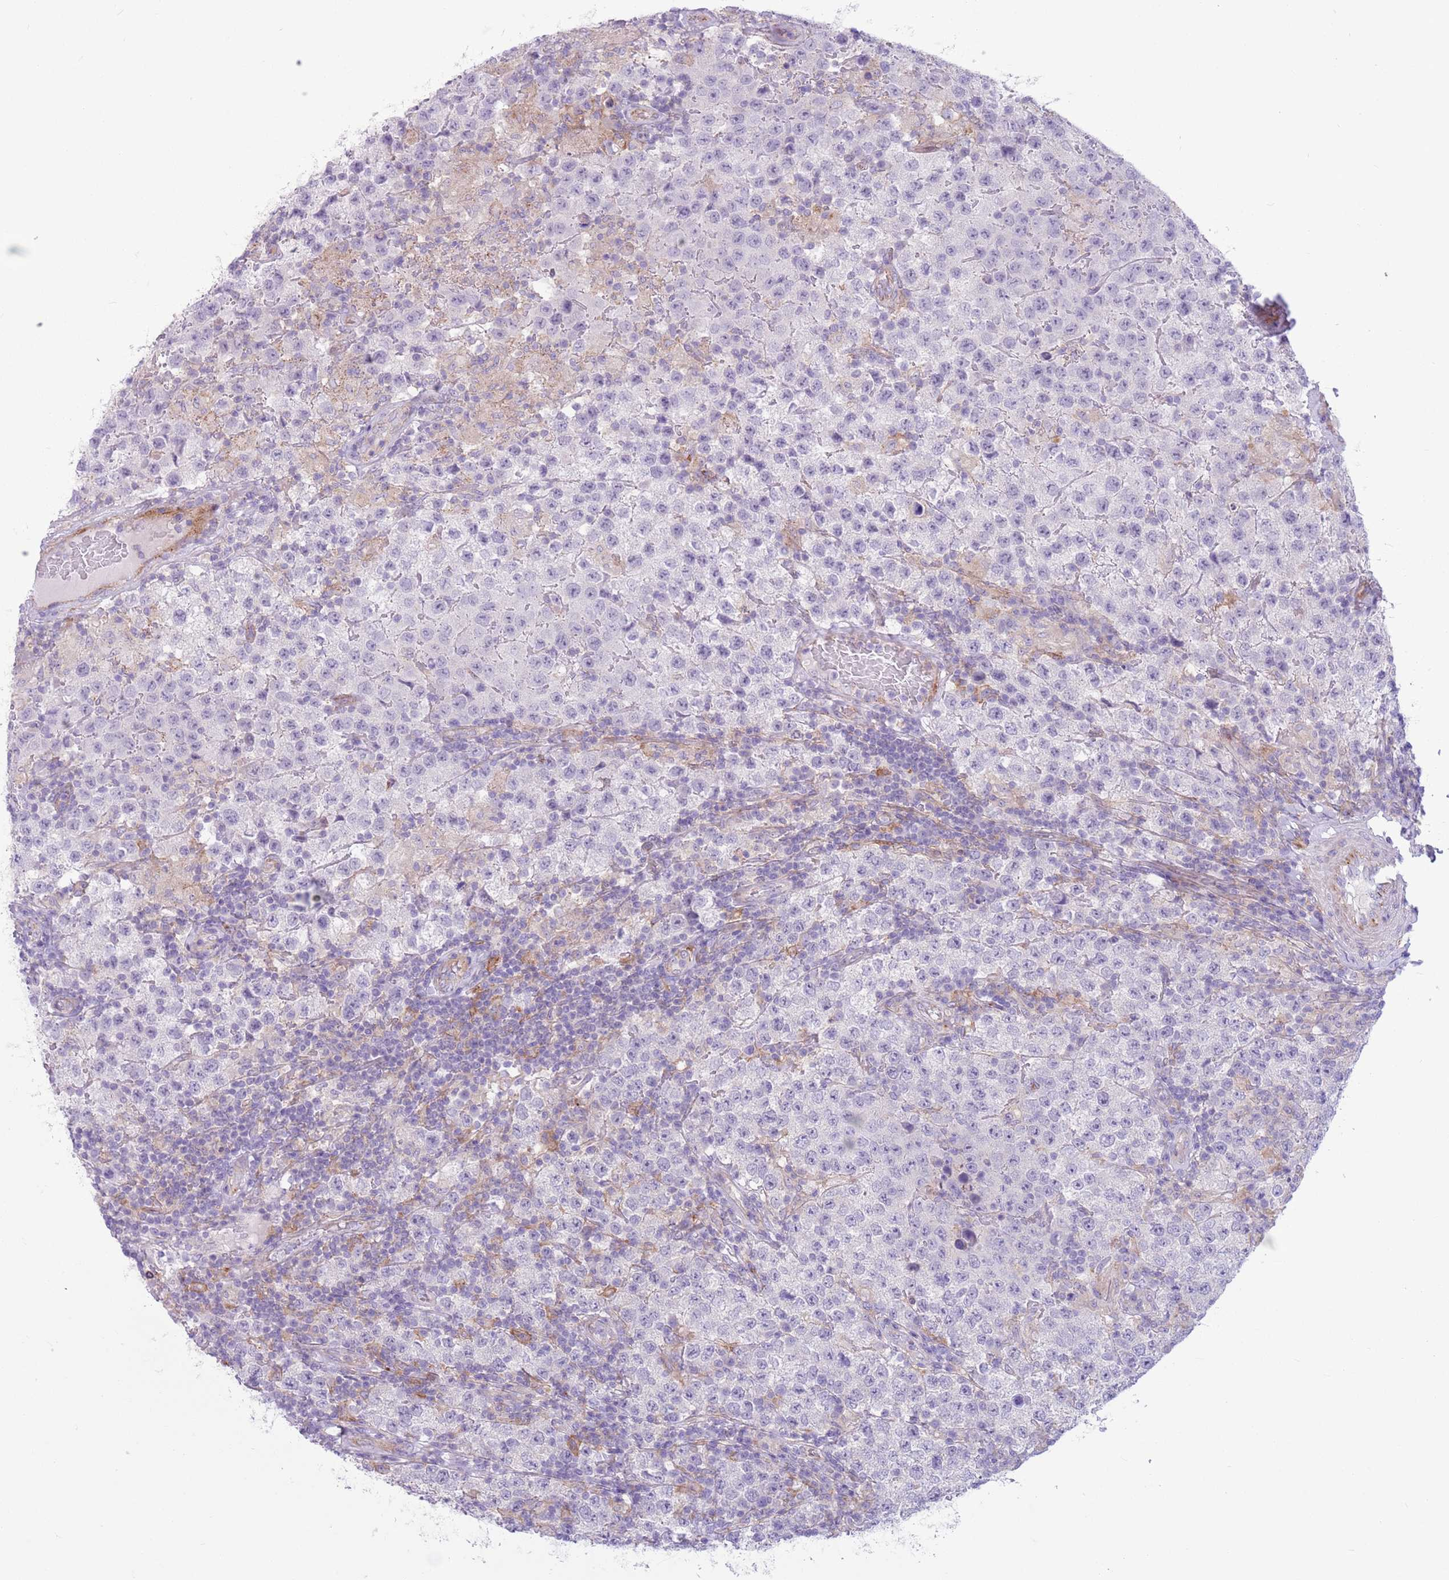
{"staining": {"intensity": "negative", "quantity": "none", "location": "none"}, "tissue": "testis cancer", "cell_type": "Tumor cells", "image_type": "cancer", "snomed": [{"axis": "morphology", "description": "Seminoma, NOS"}, {"axis": "morphology", "description": "Carcinoma, Embryonal, NOS"}, {"axis": "topography", "description": "Testis"}], "caption": "Protein analysis of testis cancer exhibits no significant staining in tumor cells.", "gene": "SNX6", "patient": {"sex": "male", "age": 41}}